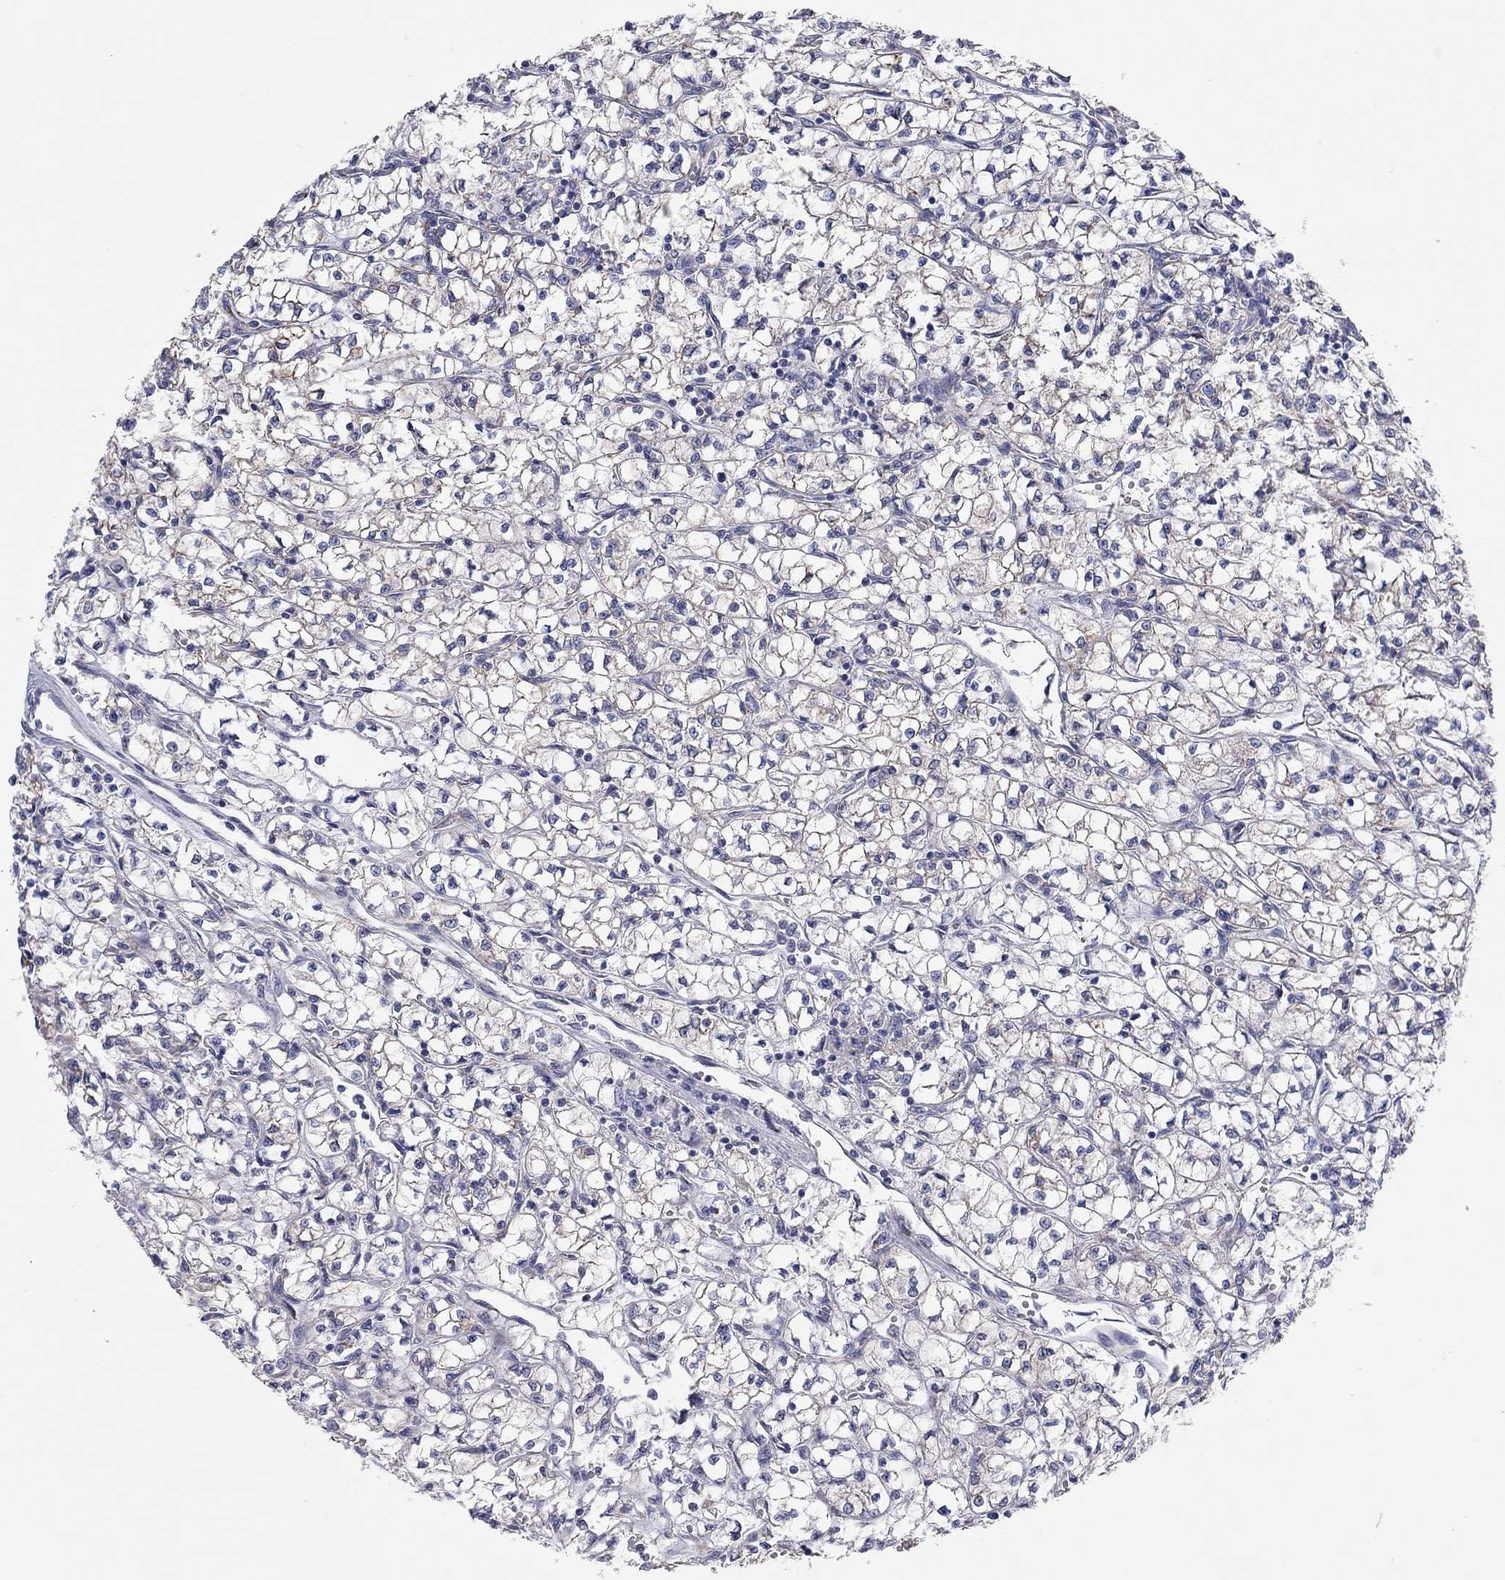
{"staining": {"intensity": "negative", "quantity": "none", "location": "none"}, "tissue": "renal cancer", "cell_type": "Tumor cells", "image_type": "cancer", "snomed": [{"axis": "morphology", "description": "Adenocarcinoma, NOS"}, {"axis": "topography", "description": "Kidney"}], "caption": "Immunohistochemistry micrograph of neoplastic tissue: human renal cancer (adenocarcinoma) stained with DAB shows no significant protein staining in tumor cells.", "gene": "MGST3", "patient": {"sex": "female", "age": 64}}